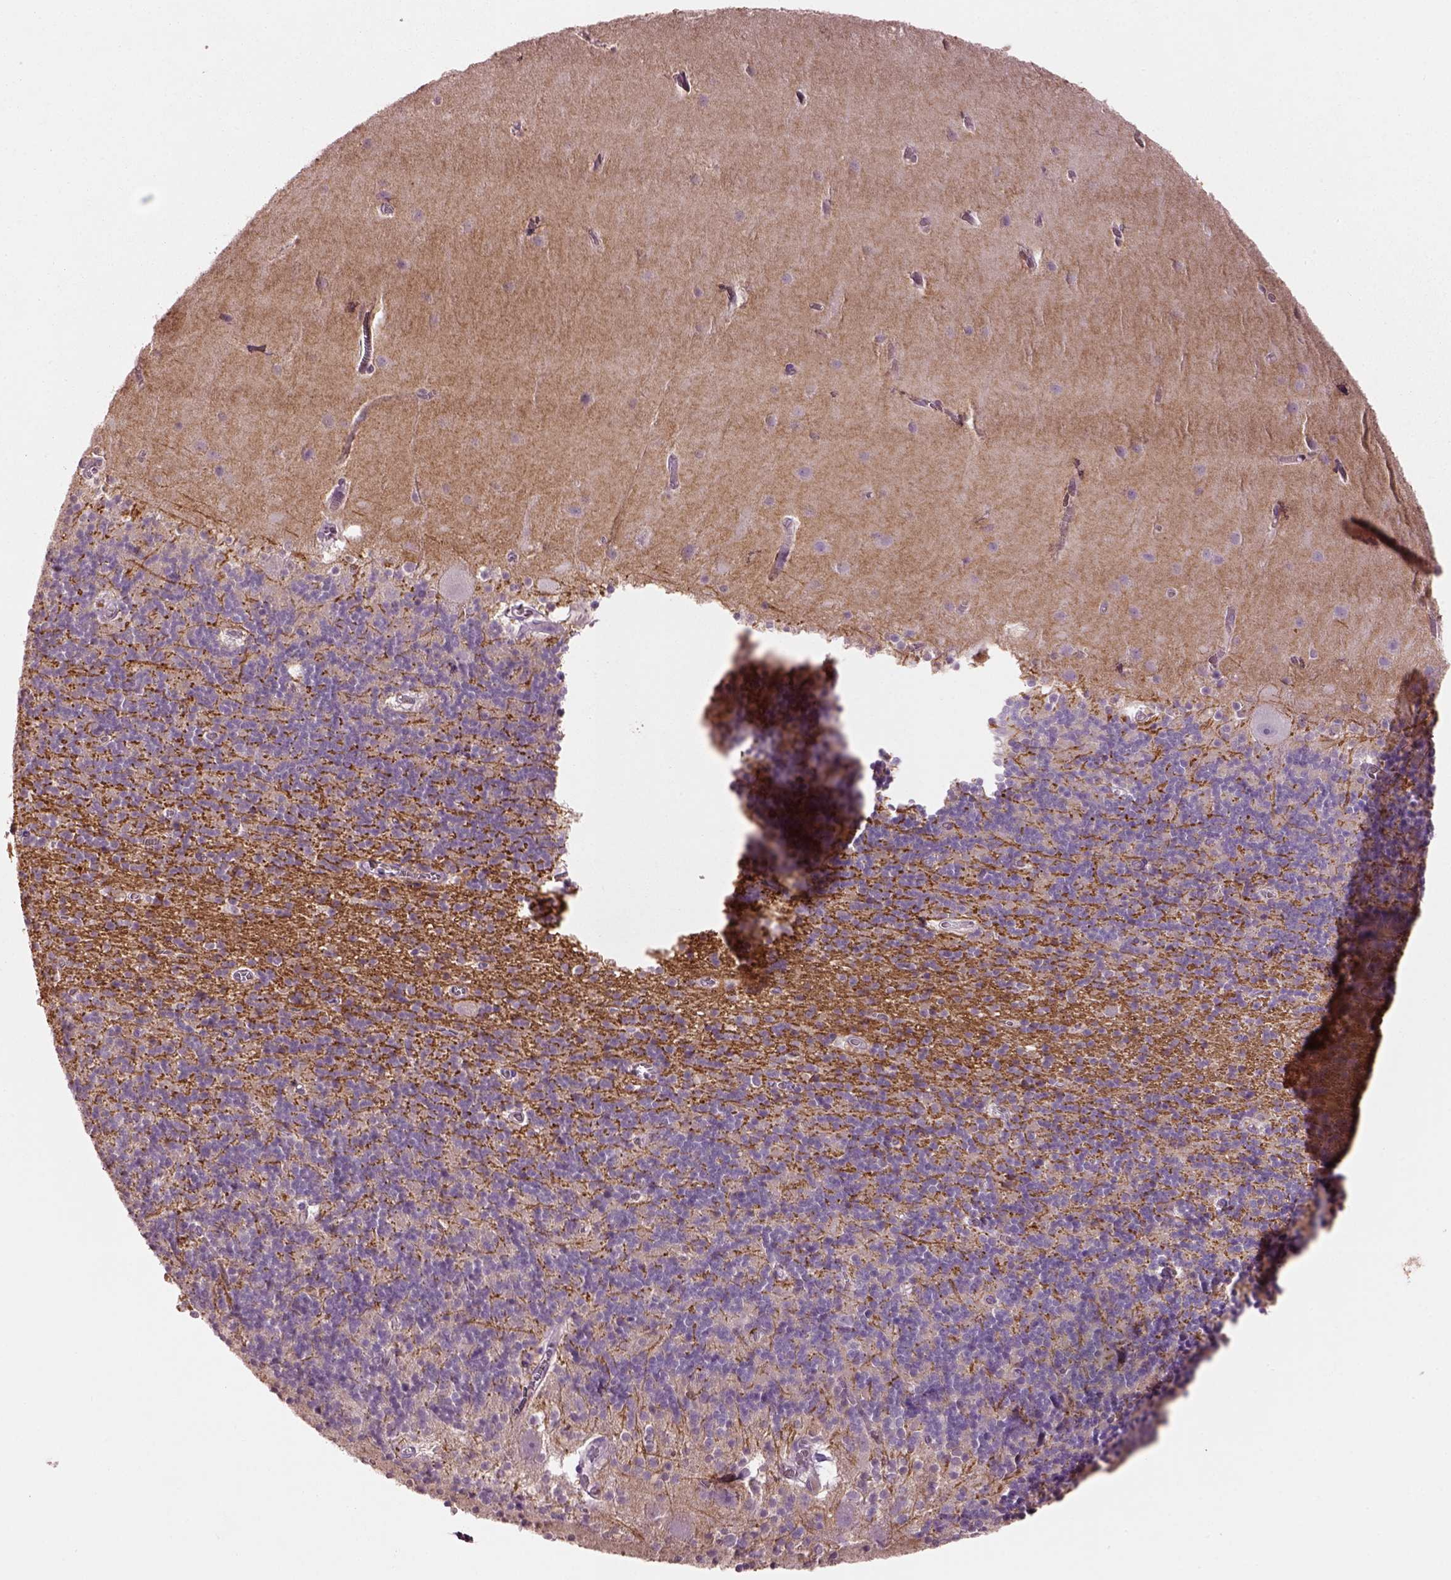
{"staining": {"intensity": "negative", "quantity": "none", "location": "none"}, "tissue": "cerebellum", "cell_type": "Cells in granular layer", "image_type": "normal", "snomed": [{"axis": "morphology", "description": "Normal tissue, NOS"}, {"axis": "topography", "description": "Cerebellum"}], "caption": "Cells in granular layer are negative for brown protein staining in normal cerebellum. (Brightfield microscopy of DAB (3,3'-diaminobenzidine) immunohistochemistry (IHC) at high magnification).", "gene": "KCNIP3", "patient": {"sex": "male", "age": 70}}